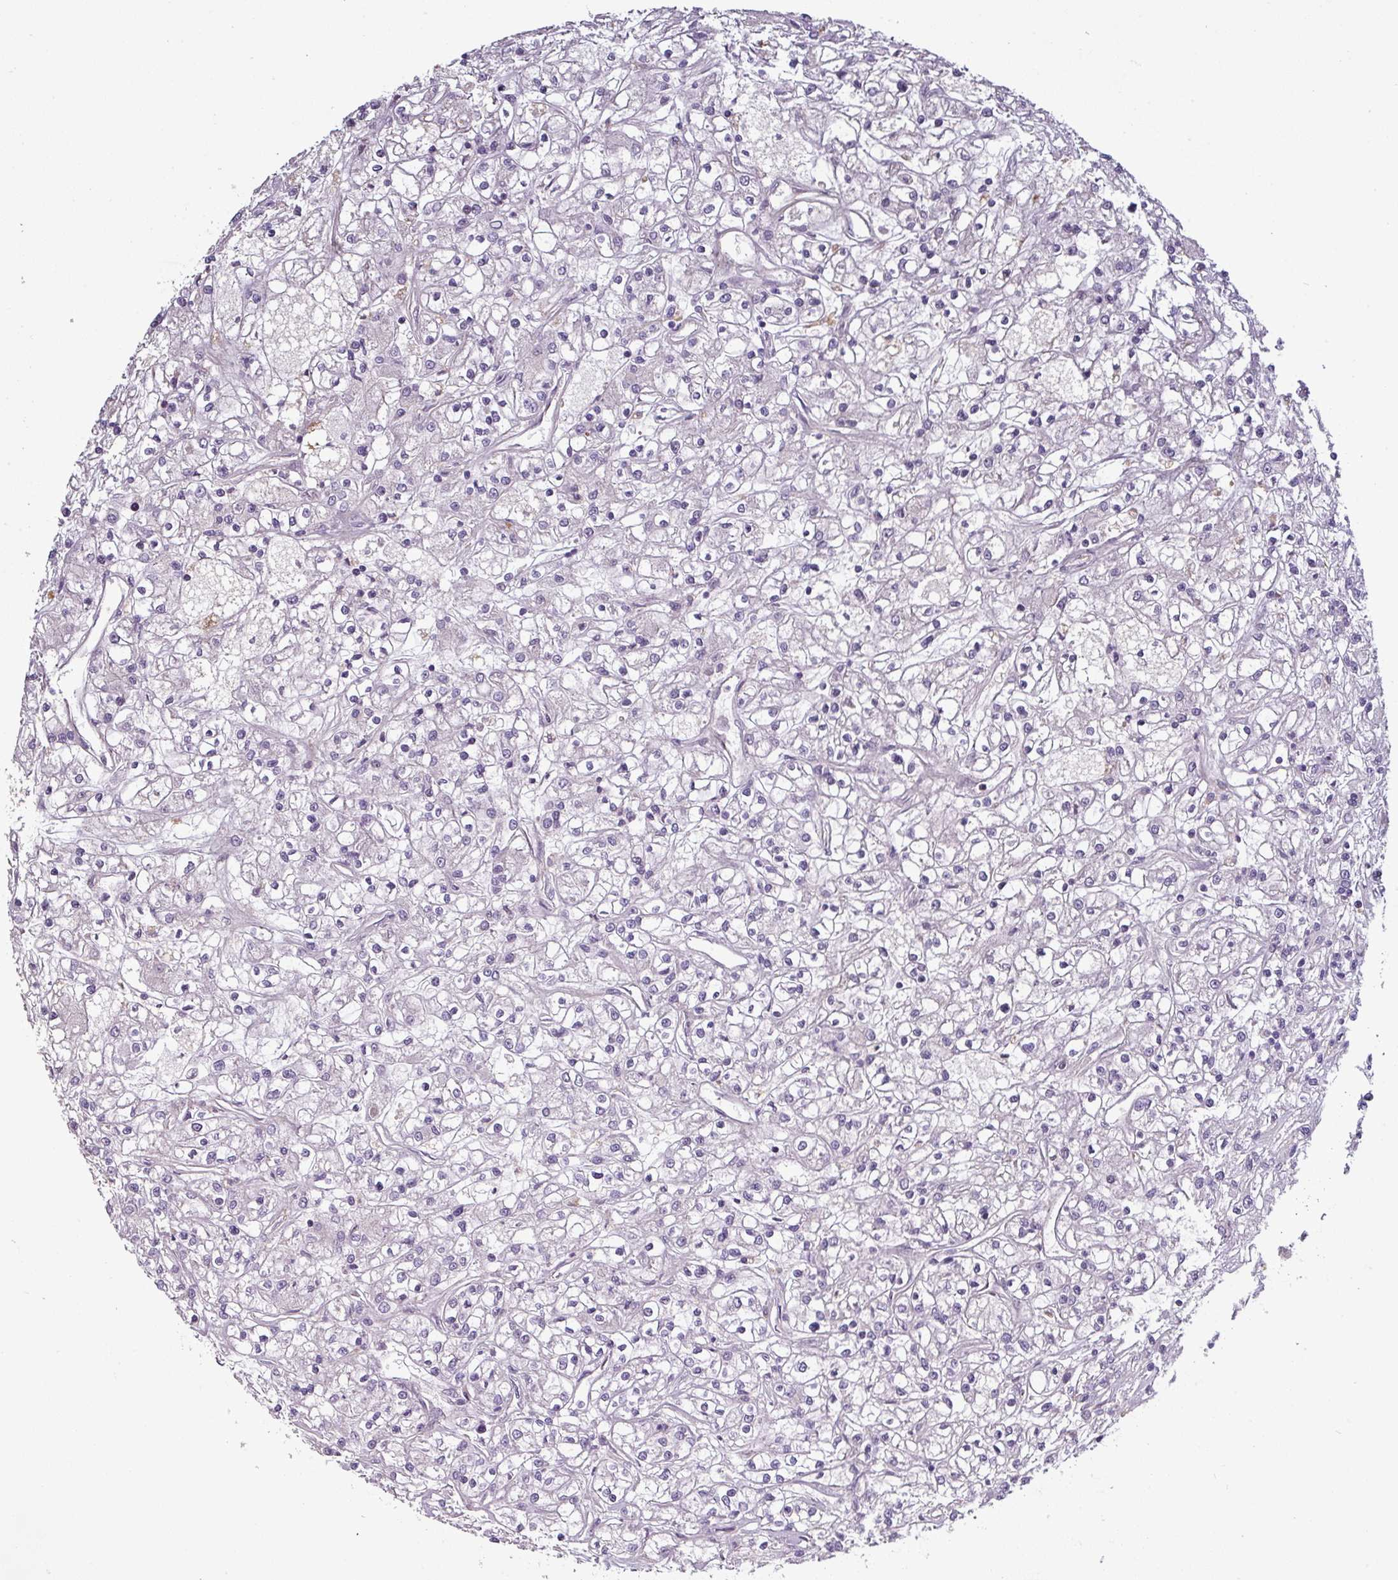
{"staining": {"intensity": "negative", "quantity": "none", "location": "none"}, "tissue": "renal cancer", "cell_type": "Tumor cells", "image_type": "cancer", "snomed": [{"axis": "morphology", "description": "Adenocarcinoma, NOS"}, {"axis": "topography", "description": "Kidney"}], "caption": "The image shows no staining of tumor cells in adenocarcinoma (renal).", "gene": "C2orf16", "patient": {"sex": "female", "age": 59}}